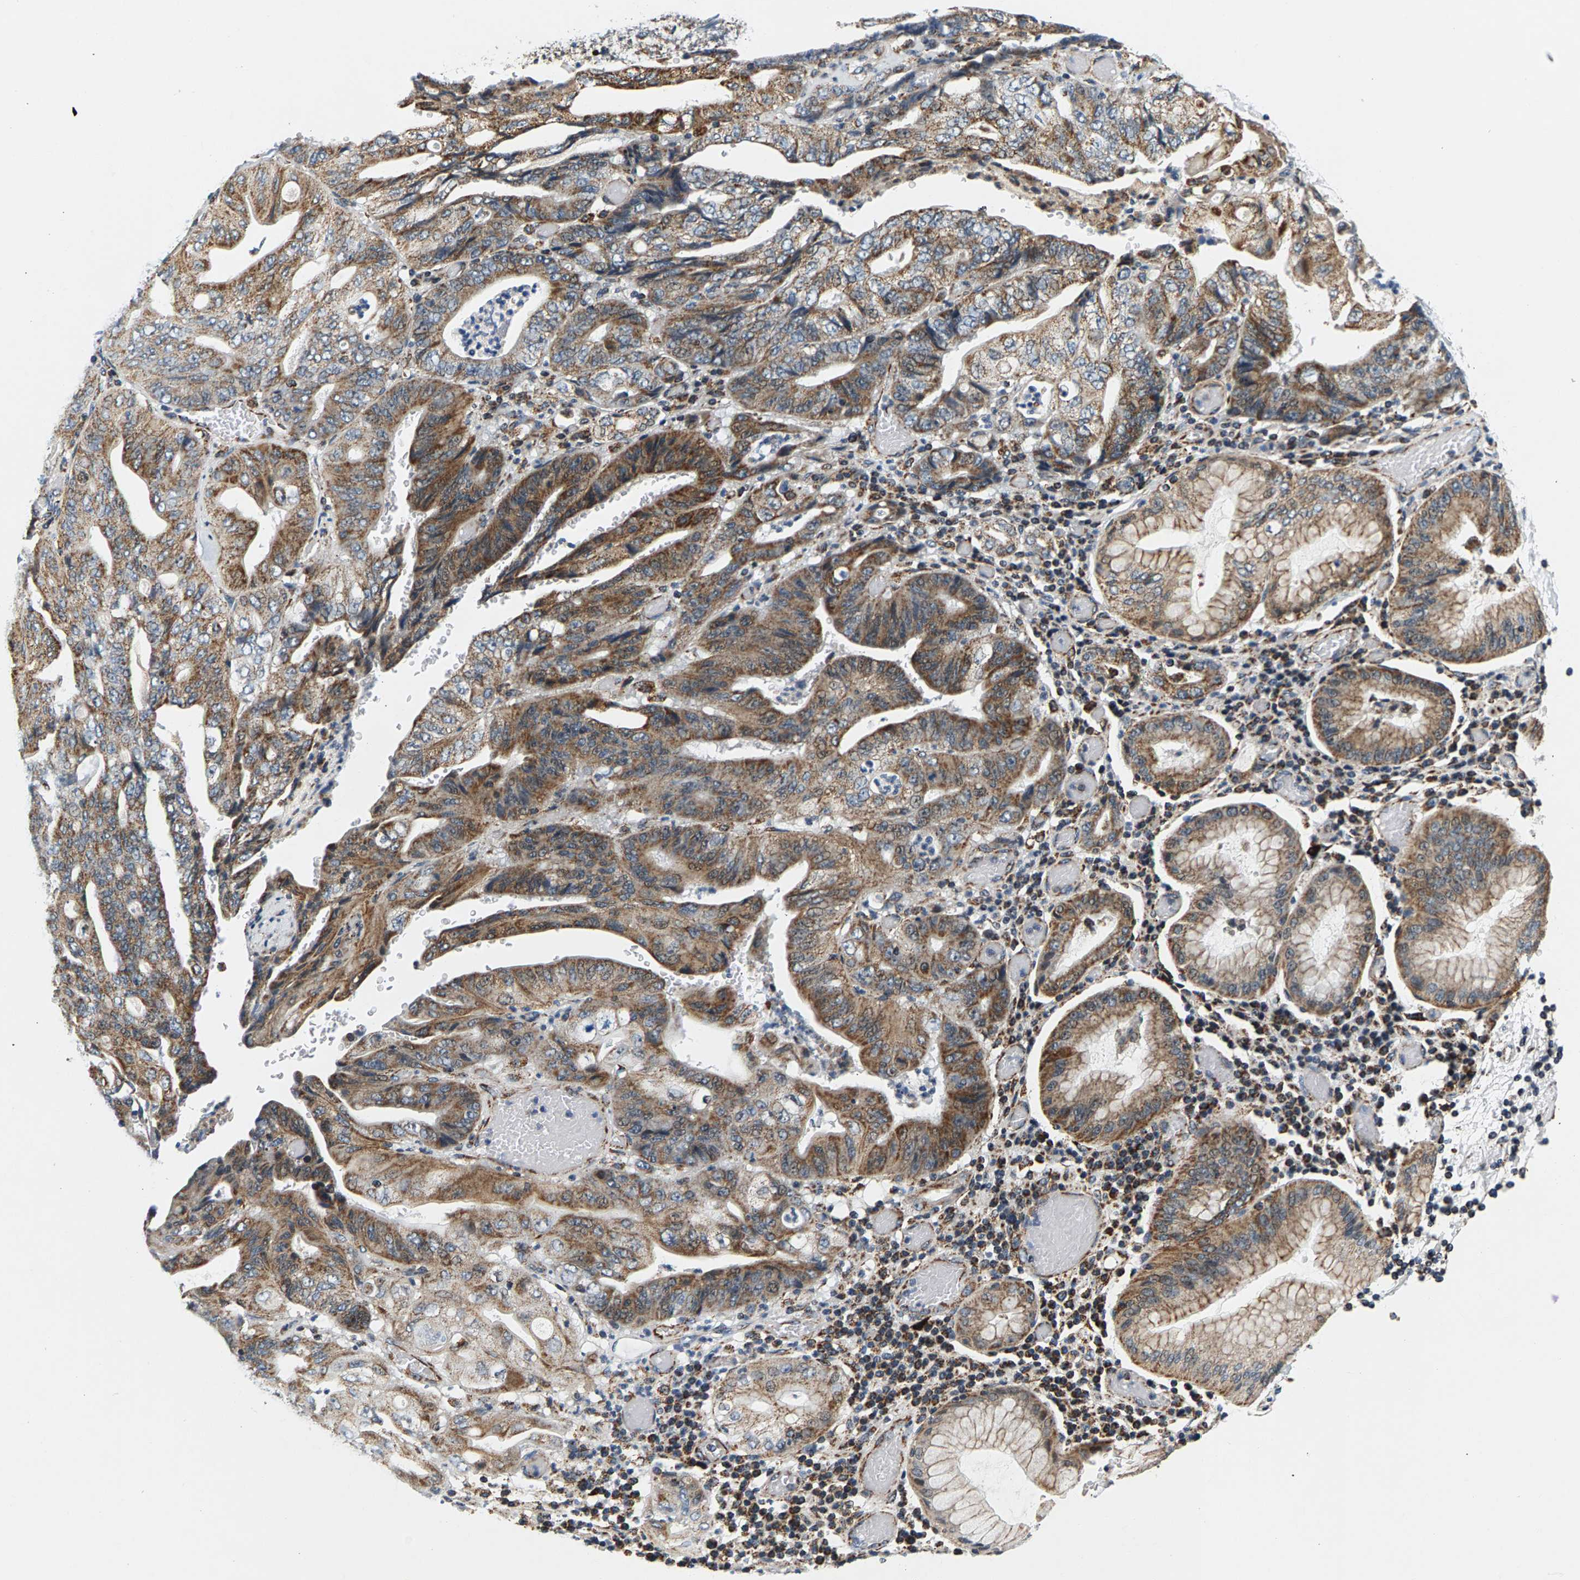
{"staining": {"intensity": "moderate", "quantity": ">75%", "location": "cytoplasmic/membranous"}, "tissue": "stomach cancer", "cell_type": "Tumor cells", "image_type": "cancer", "snomed": [{"axis": "morphology", "description": "Adenocarcinoma, NOS"}, {"axis": "topography", "description": "Stomach"}], "caption": "Stomach cancer (adenocarcinoma) tissue displays moderate cytoplasmic/membranous expression in approximately >75% of tumor cells, visualized by immunohistochemistry. (DAB (3,3'-diaminobenzidine) = brown stain, brightfield microscopy at high magnification).", "gene": "PDE1A", "patient": {"sex": "female", "age": 73}}